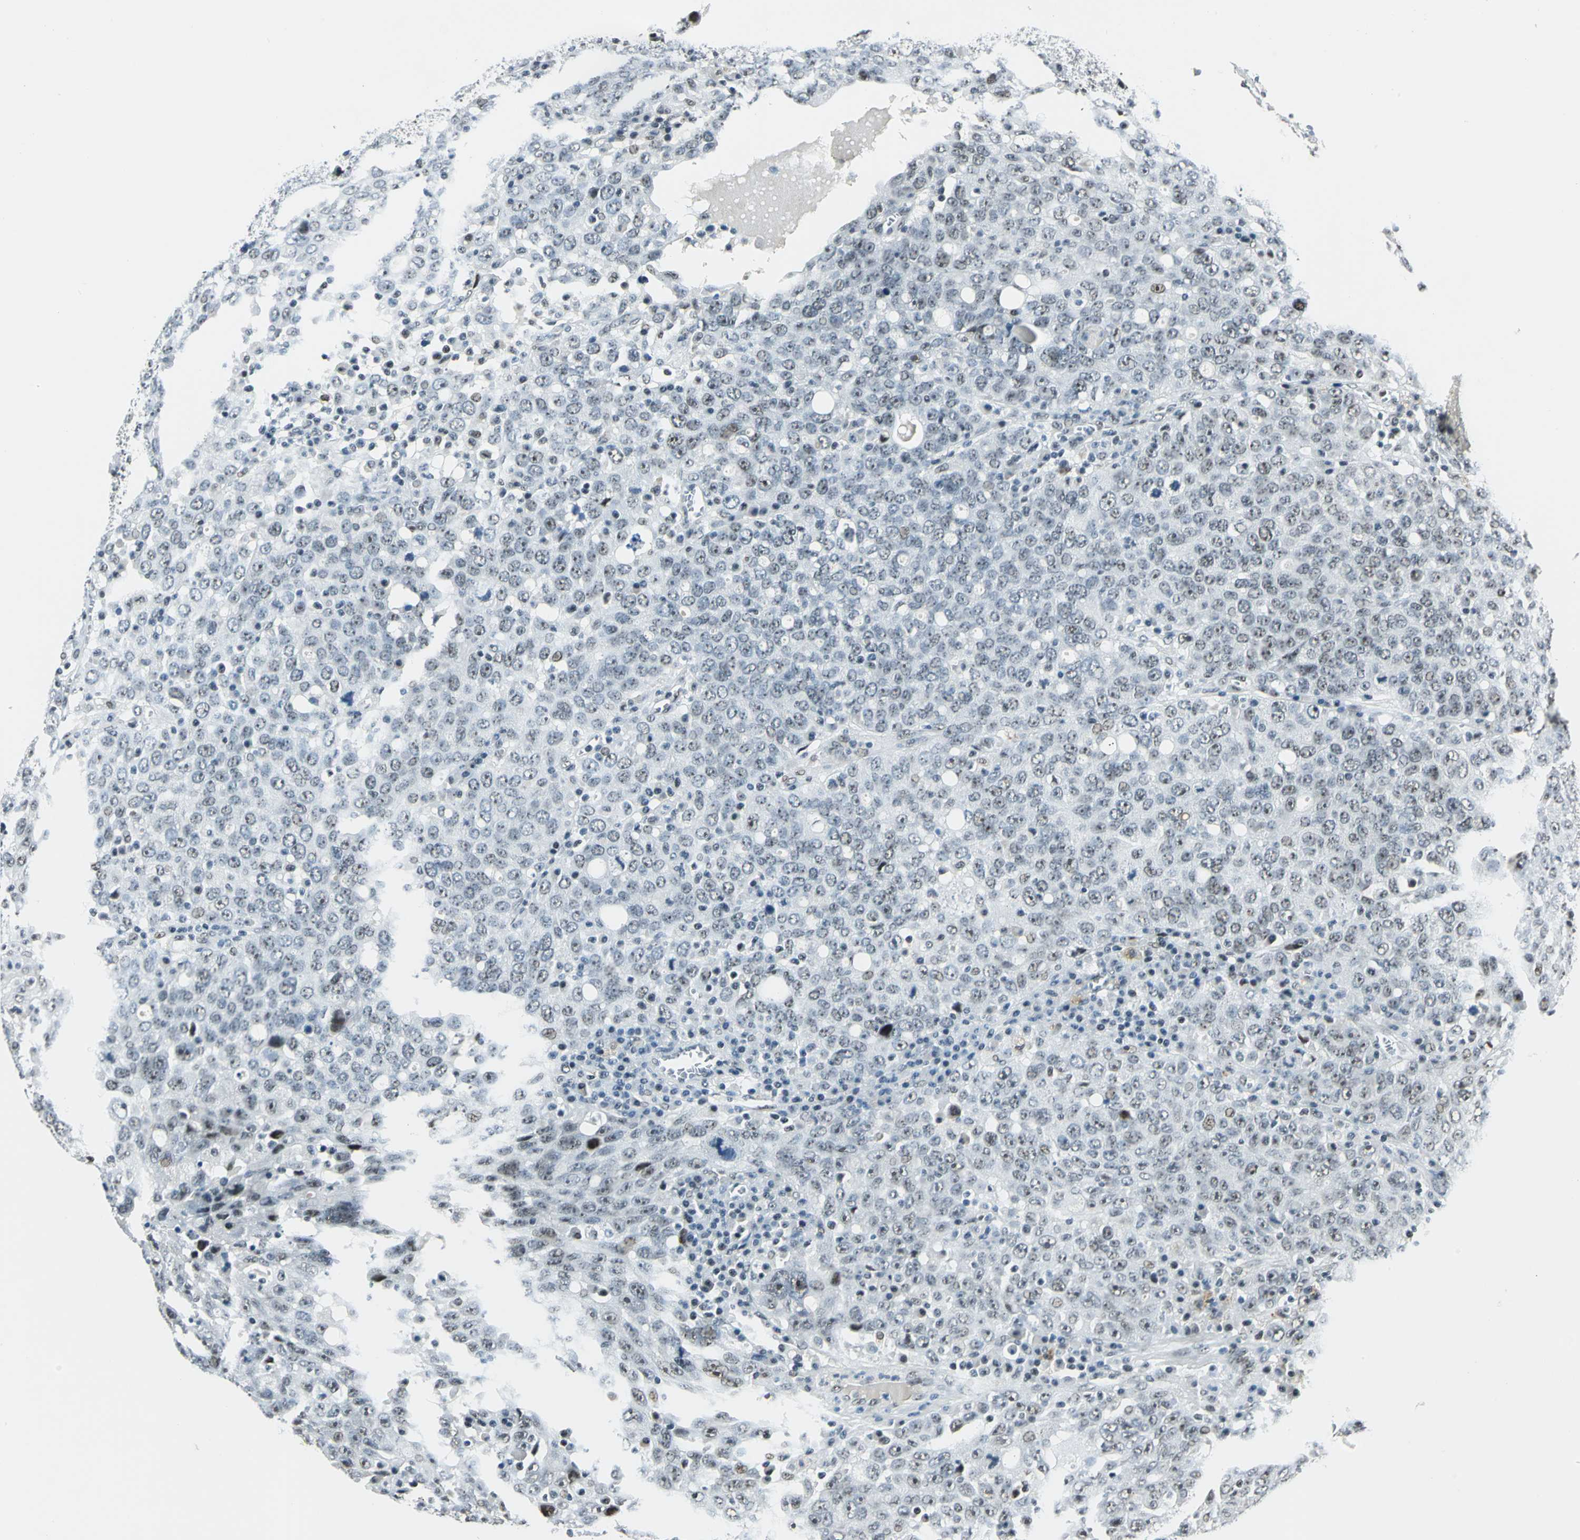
{"staining": {"intensity": "weak", "quantity": "25%-75%", "location": "nuclear"}, "tissue": "ovarian cancer", "cell_type": "Tumor cells", "image_type": "cancer", "snomed": [{"axis": "morphology", "description": "Carcinoma, endometroid"}, {"axis": "topography", "description": "Ovary"}], "caption": "A high-resolution micrograph shows immunohistochemistry (IHC) staining of endometroid carcinoma (ovarian), which reveals weak nuclear expression in about 25%-75% of tumor cells. (DAB (3,3'-diaminobenzidine) = brown stain, brightfield microscopy at high magnification).", "gene": "KAT6B", "patient": {"sex": "female", "age": 62}}